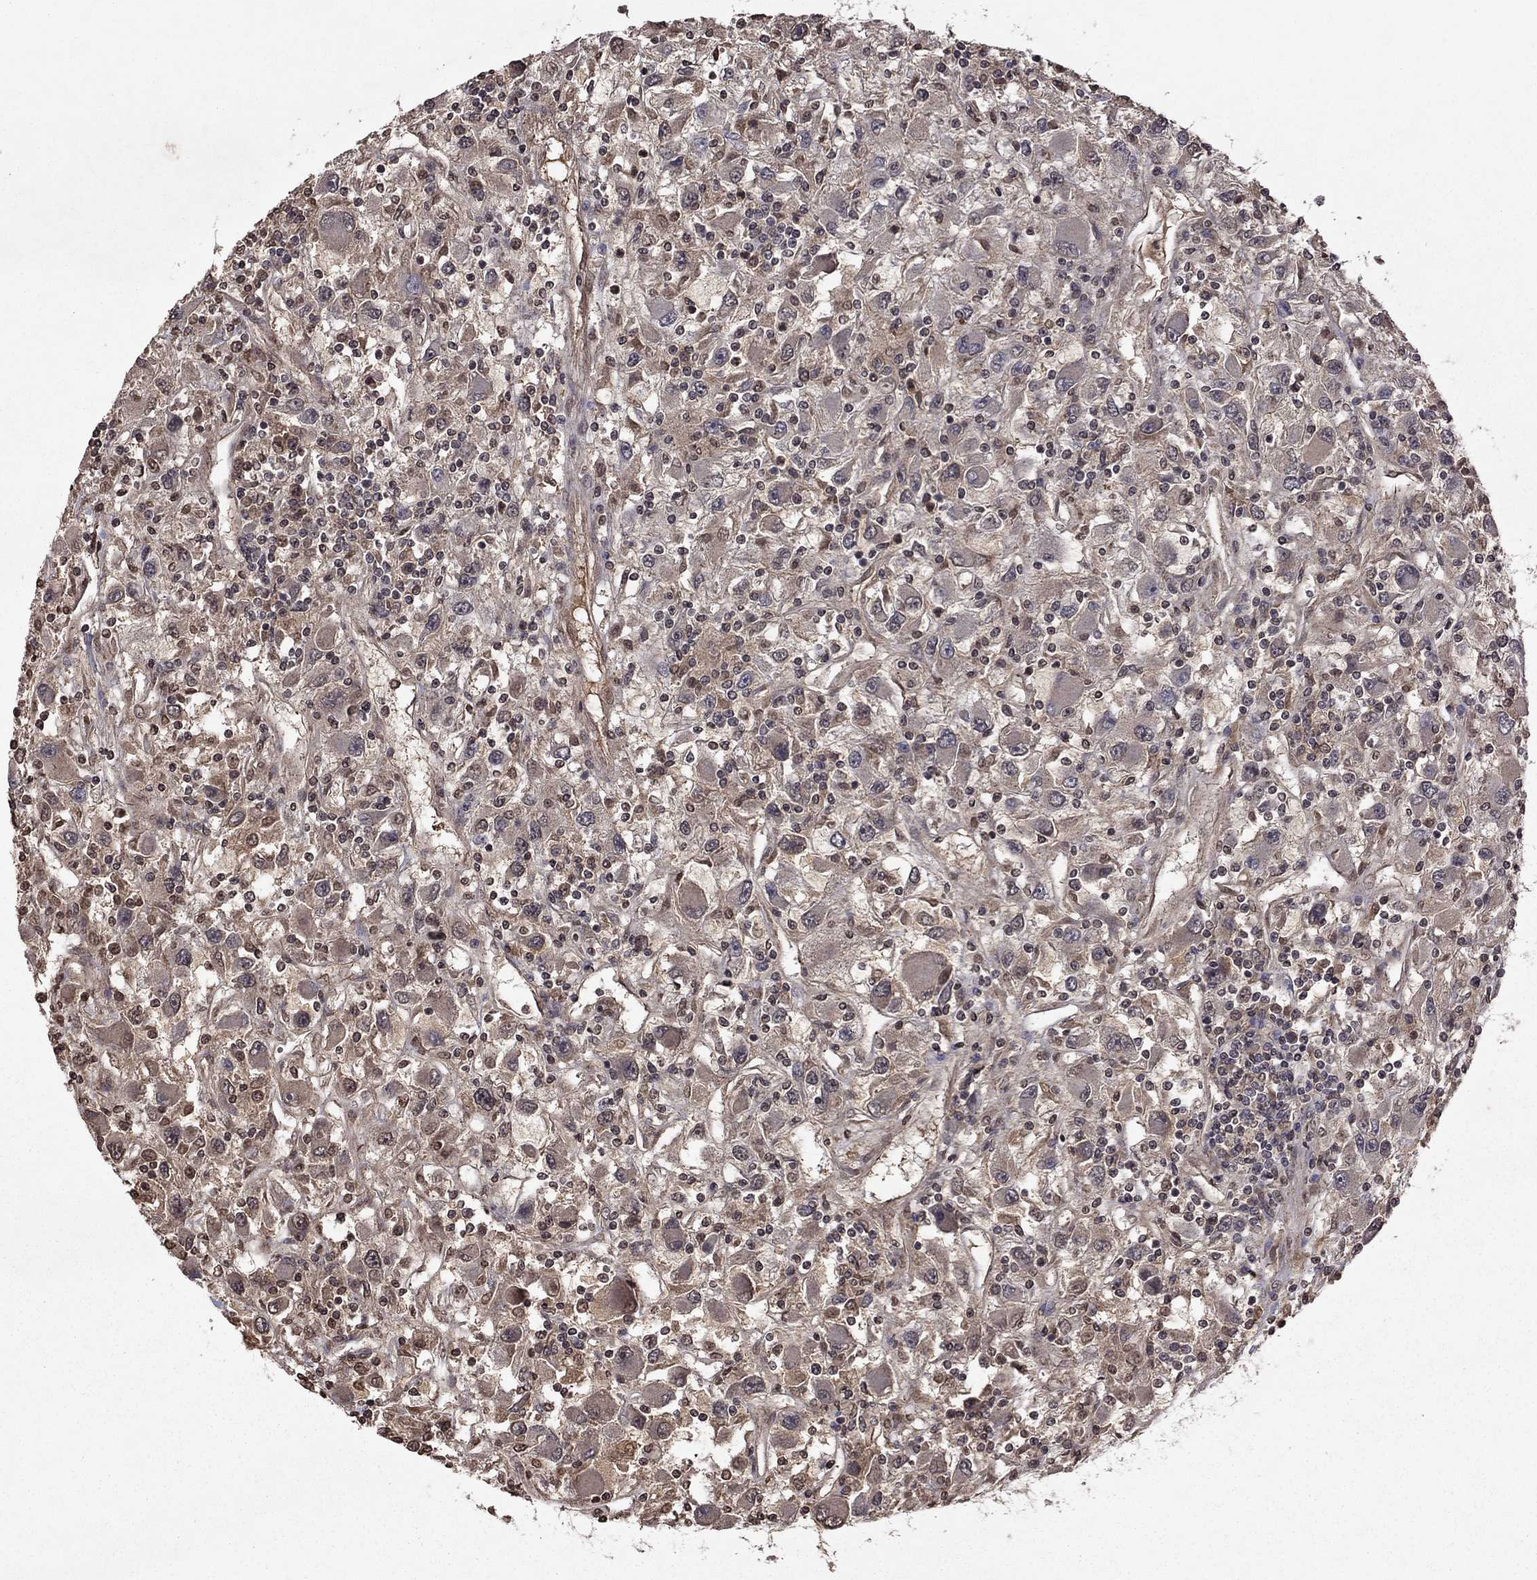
{"staining": {"intensity": "weak", "quantity": "<25%", "location": "cytoplasmic/membranous"}, "tissue": "renal cancer", "cell_type": "Tumor cells", "image_type": "cancer", "snomed": [{"axis": "morphology", "description": "Adenocarcinoma, NOS"}, {"axis": "topography", "description": "Kidney"}], "caption": "DAB immunohistochemical staining of renal adenocarcinoma shows no significant positivity in tumor cells.", "gene": "NLGN1", "patient": {"sex": "female", "age": 67}}